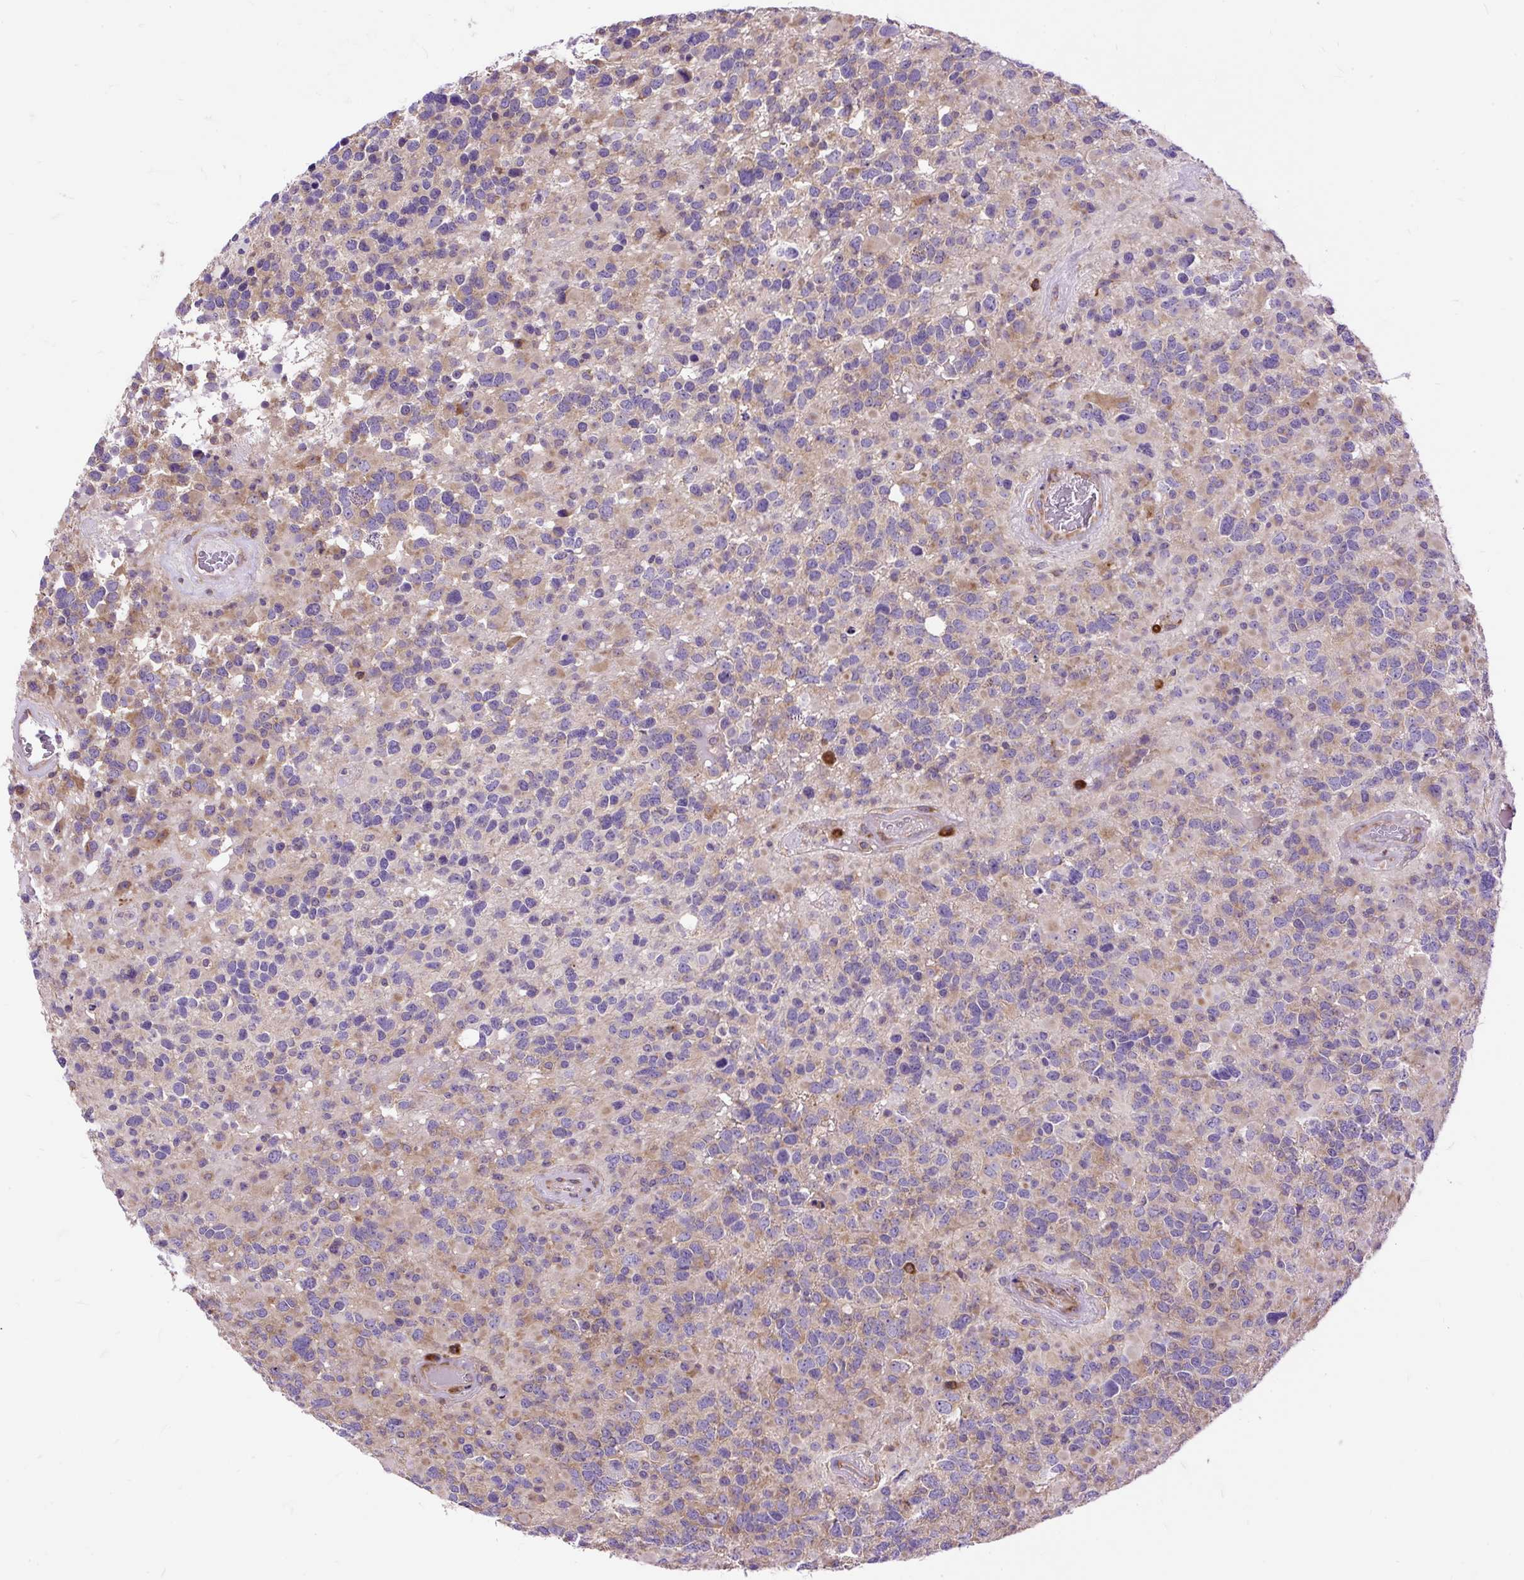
{"staining": {"intensity": "weak", "quantity": "25%-75%", "location": "cytoplasmic/membranous"}, "tissue": "glioma", "cell_type": "Tumor cells", "image_type": "cancer", "snomed": [{"axis": "morphology", "description": "Glioma, malignant, High grade"}, {"axis": "topography", "description": "Brain"}], "caption": "The histopathology image shows a brown stain indicating the presence of a protein in the cytoplasmic/membranous of tumor cells in malignant high-grade glioma.", "gene": "RPS5", "patient": {"sex": "female", "age": 40}}